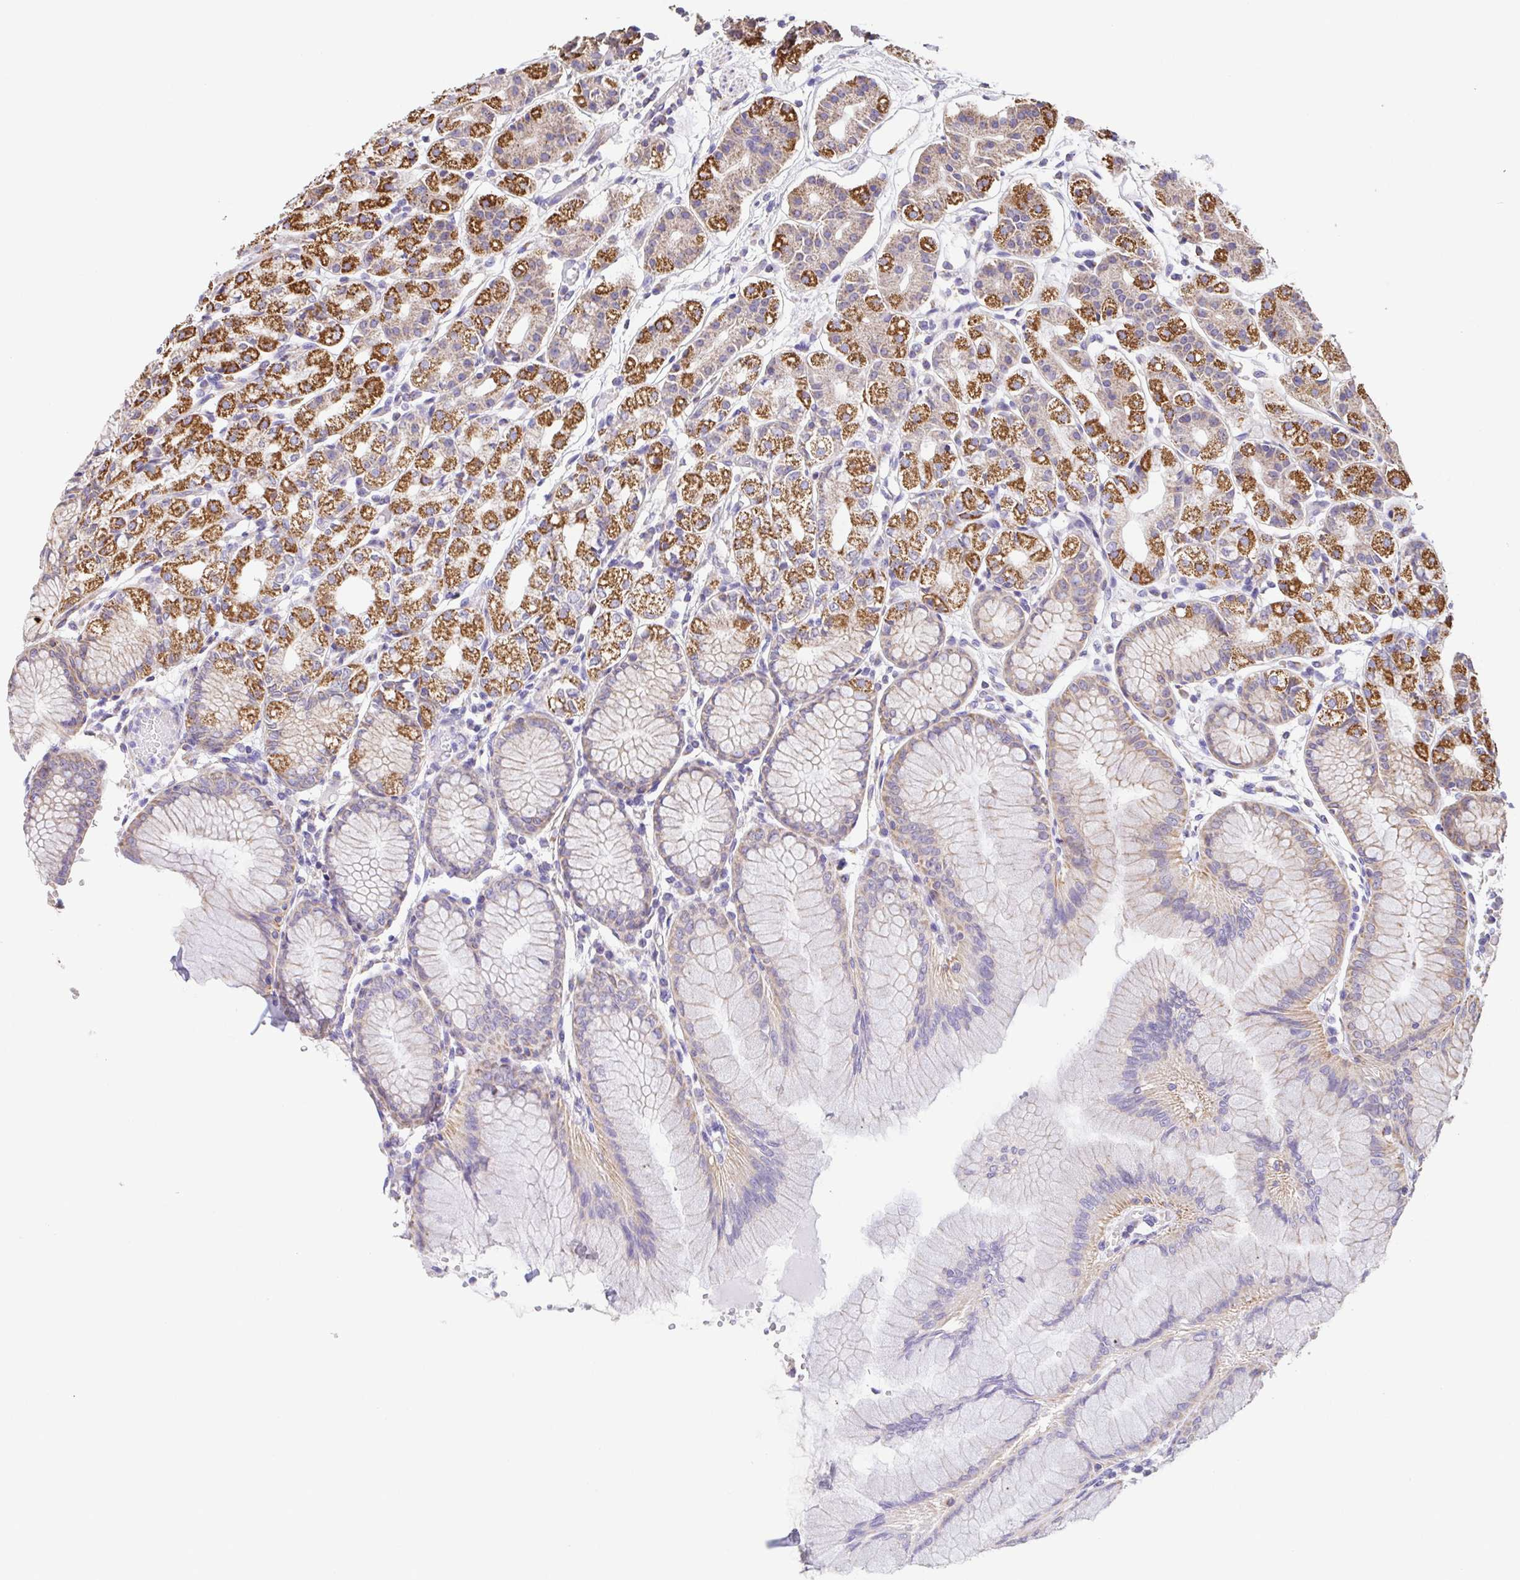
{"staining": {"intensity": "strong", "quantity": "25%-75%", "location": "cytoplasmic/membranous"}, "tissue": "stomach", "cell_type": "Glandular cells", "image_type": "normal", "snomed": [{"axis": "morphology", "description": "Normal tissue, NOS"}, {"axis": "topography", "description": "Stomach"}], "caption": "Immunohistochemical staining of unremarkable stomach displays high levels of strong cytoplasmic/membranous positivity in about 25%-75% of glandular cells.", "gene": "GINM1", "patient": {"sex": "female", "age": 57}}